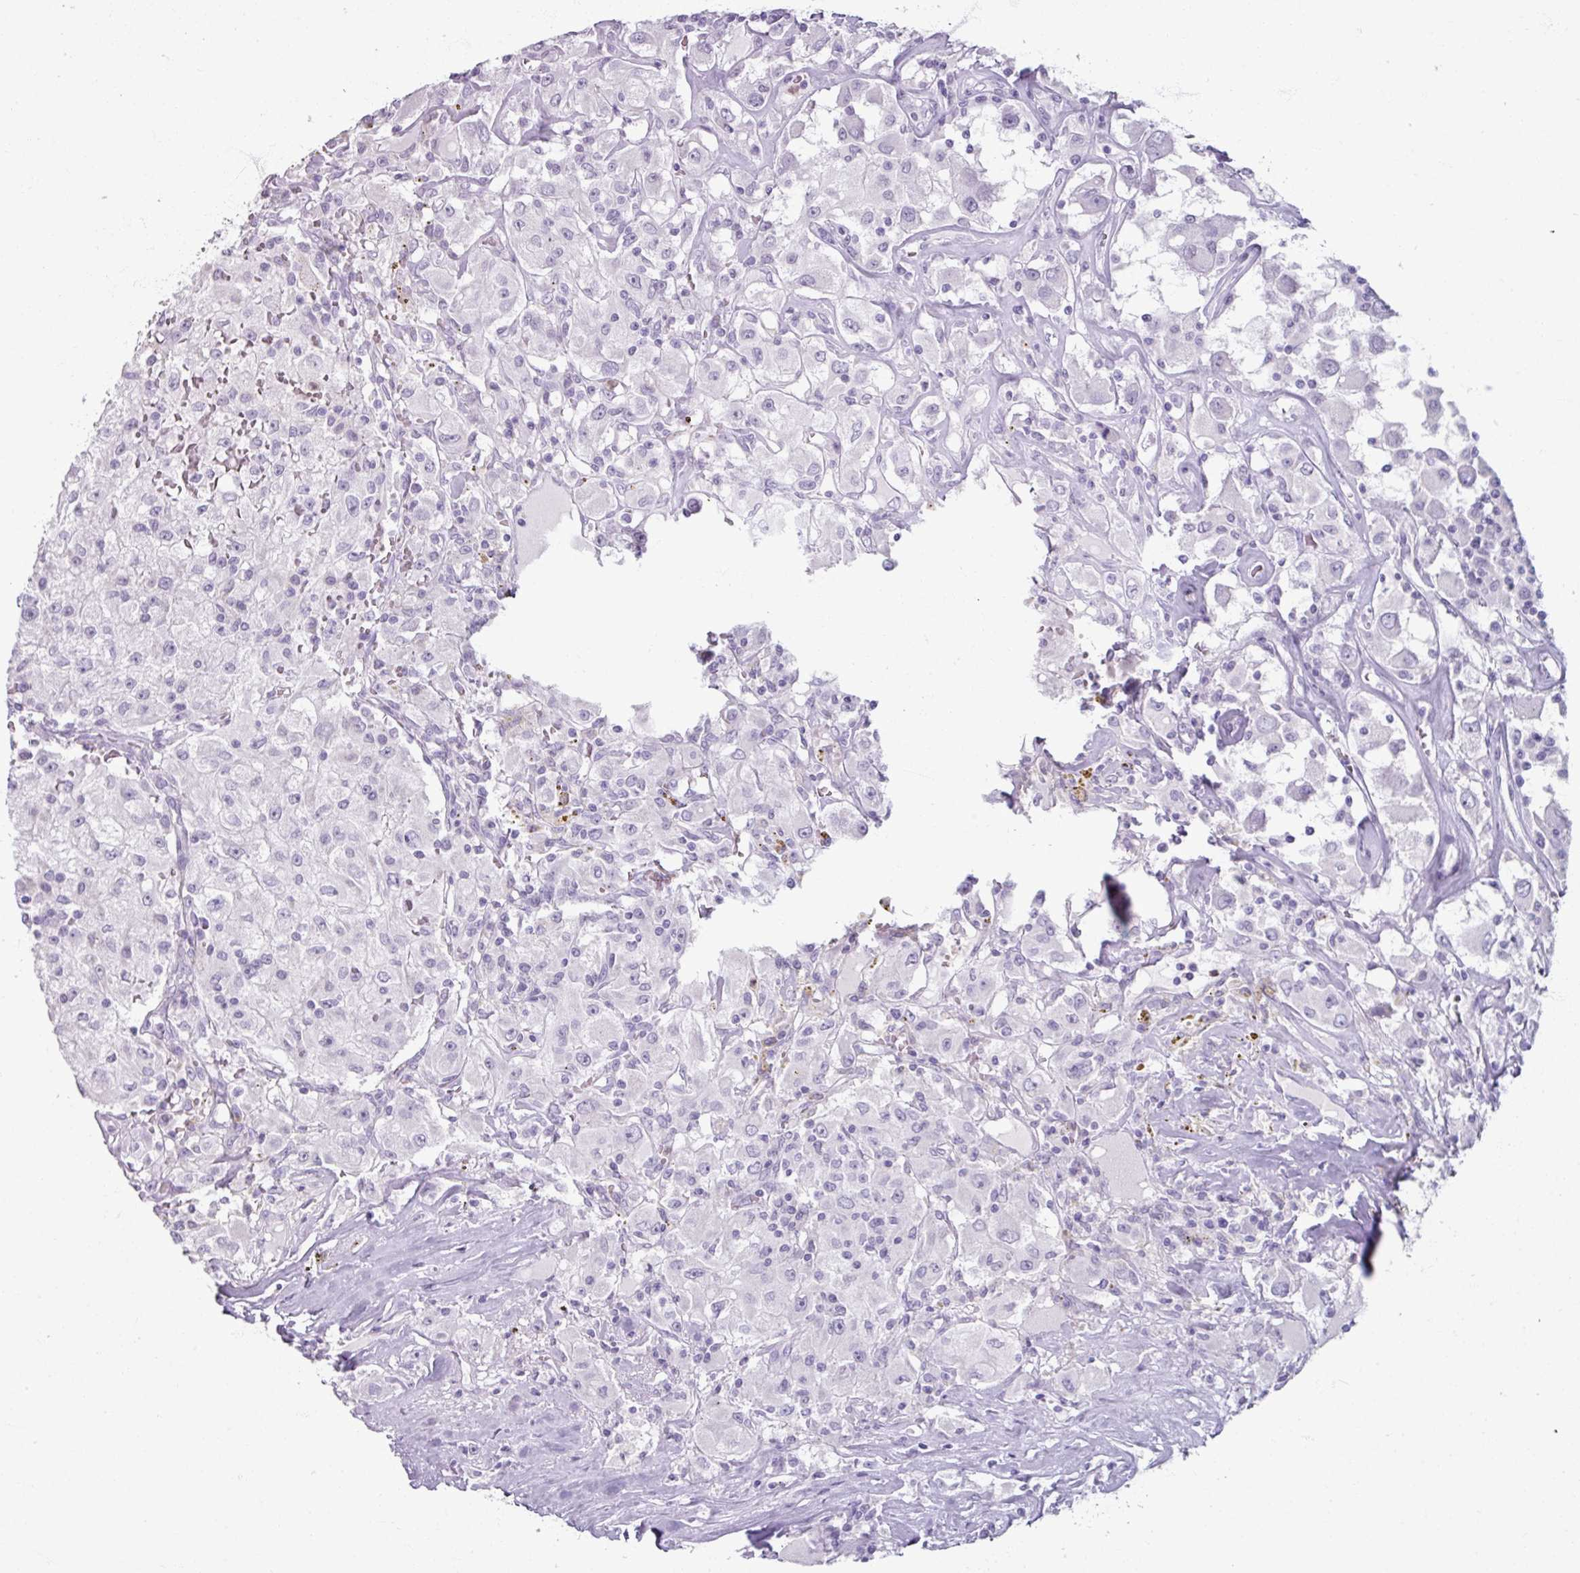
{"staining": {"intensity": "negative", "quantity": "none", "location": "none"}, "tissue": "renal cancer", "cell_type": "Tumor cells", "image_type": "cancer", "snomed": [{"axis": "morphology", "description": "Adenocarcinoma, NOS"}, {"axis": "topography", "description": "Kidney"}], "caption": "DAB immunohistochemical staining of renal cancer (adenocarcinoma) reveals no significant staining in tumor cells. (IHC, brightfield microscopy, high magnification).", "gene": "ARG1", "patient": {"sex": "female", "age": 67}}